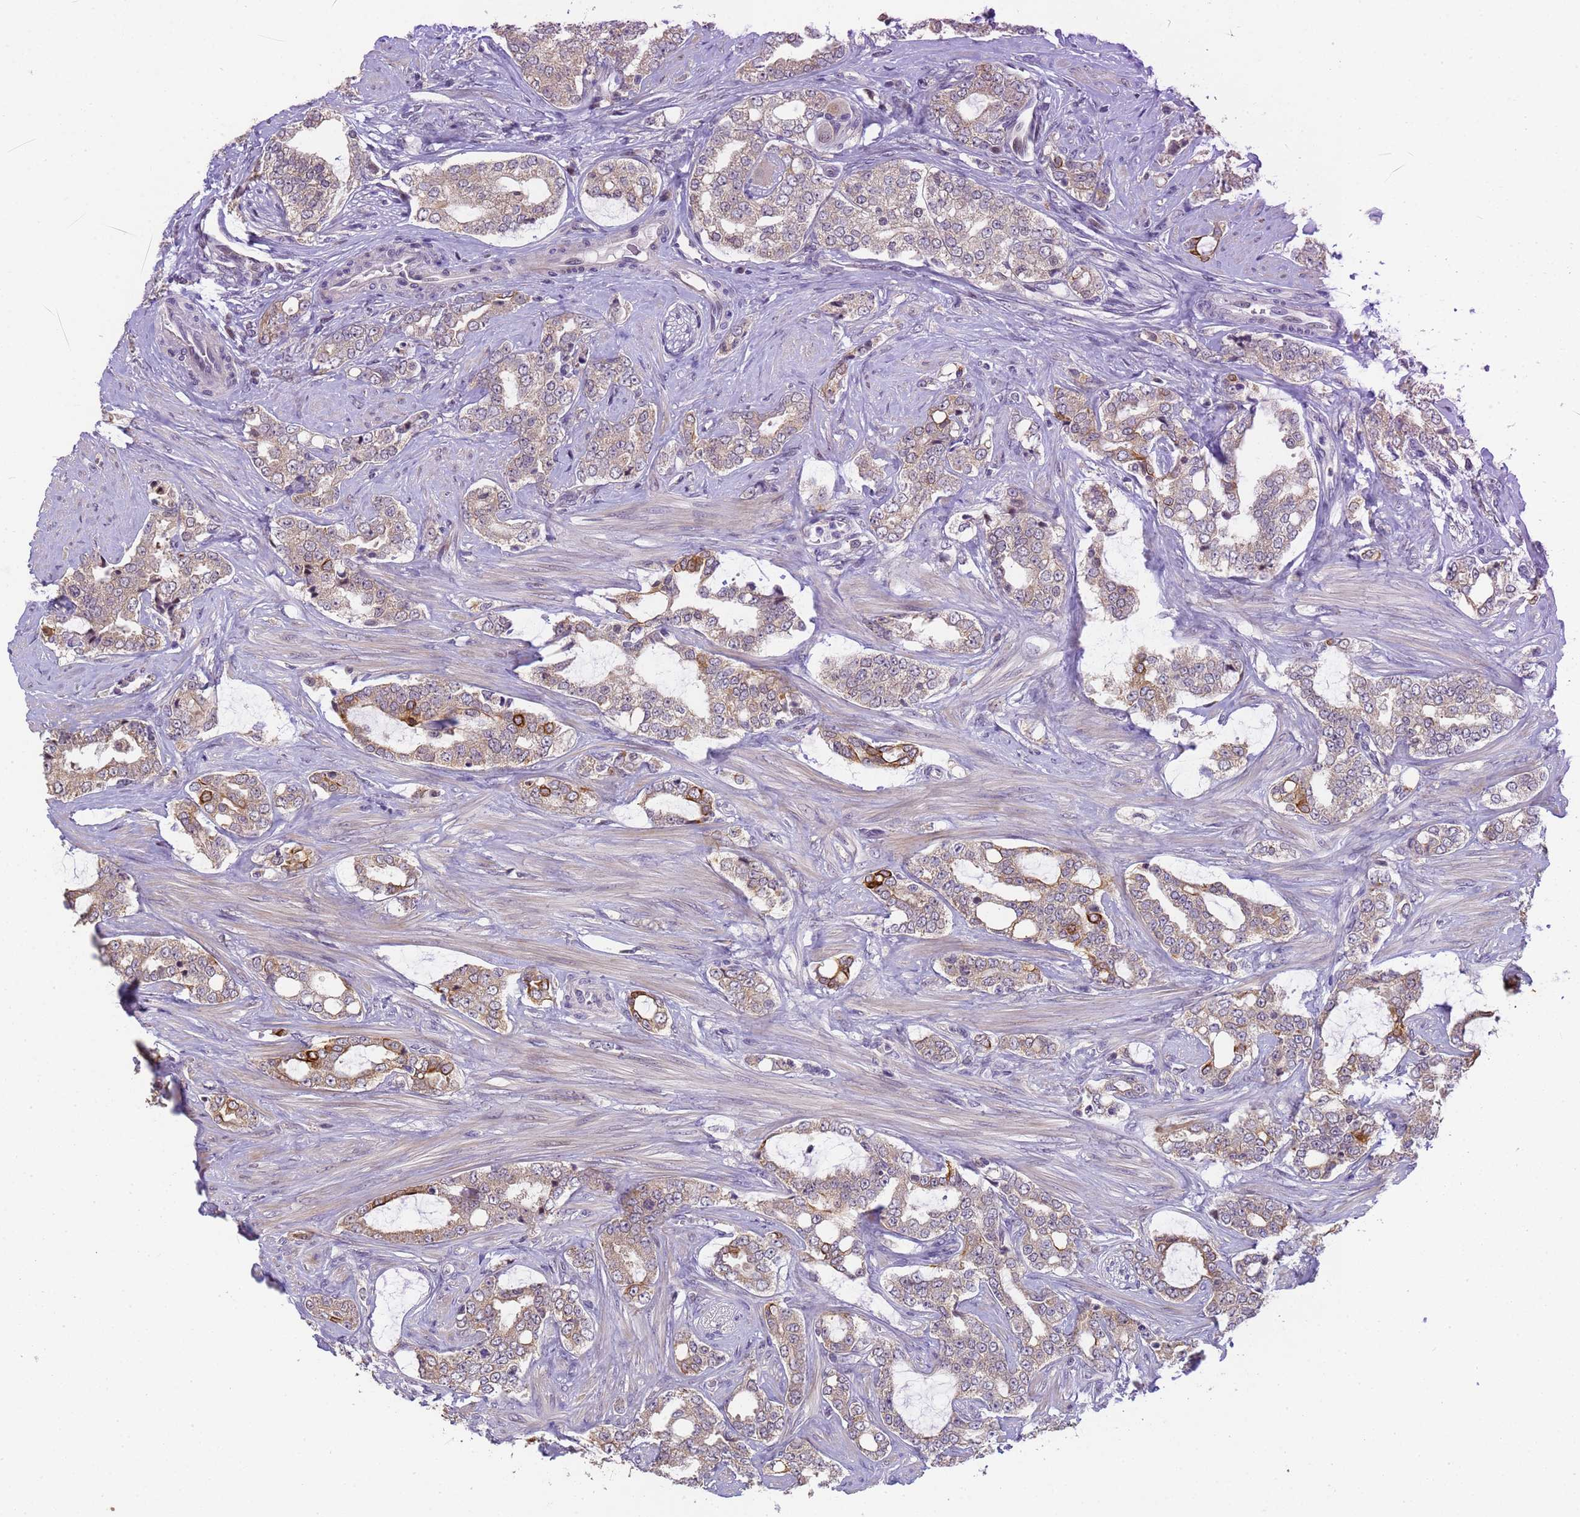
{"staining": {"intensity": "strong", "quantity": "<25%", "location": "cytoplasmic/membranous"}, "tissue": "prostate cancer", "cell_type": "Tumor cells", "image_type": "cancer", "snomed": [{"axis": "morphology", "description": "Adenocarcinoma, High grade"}, {"axis": "topography", "description": "Prostate"}], "caption": "Protein expression analysis of prostate adenocarcinoma (high-grade) shows strong cytoplasmic/membranous expression in about <25% of tumor cells. (DAB IHC, brown staining for protein, blue staining for nuclei).", "gene": "VWA3A", "patient": {"sex": "male", "age": 64}}